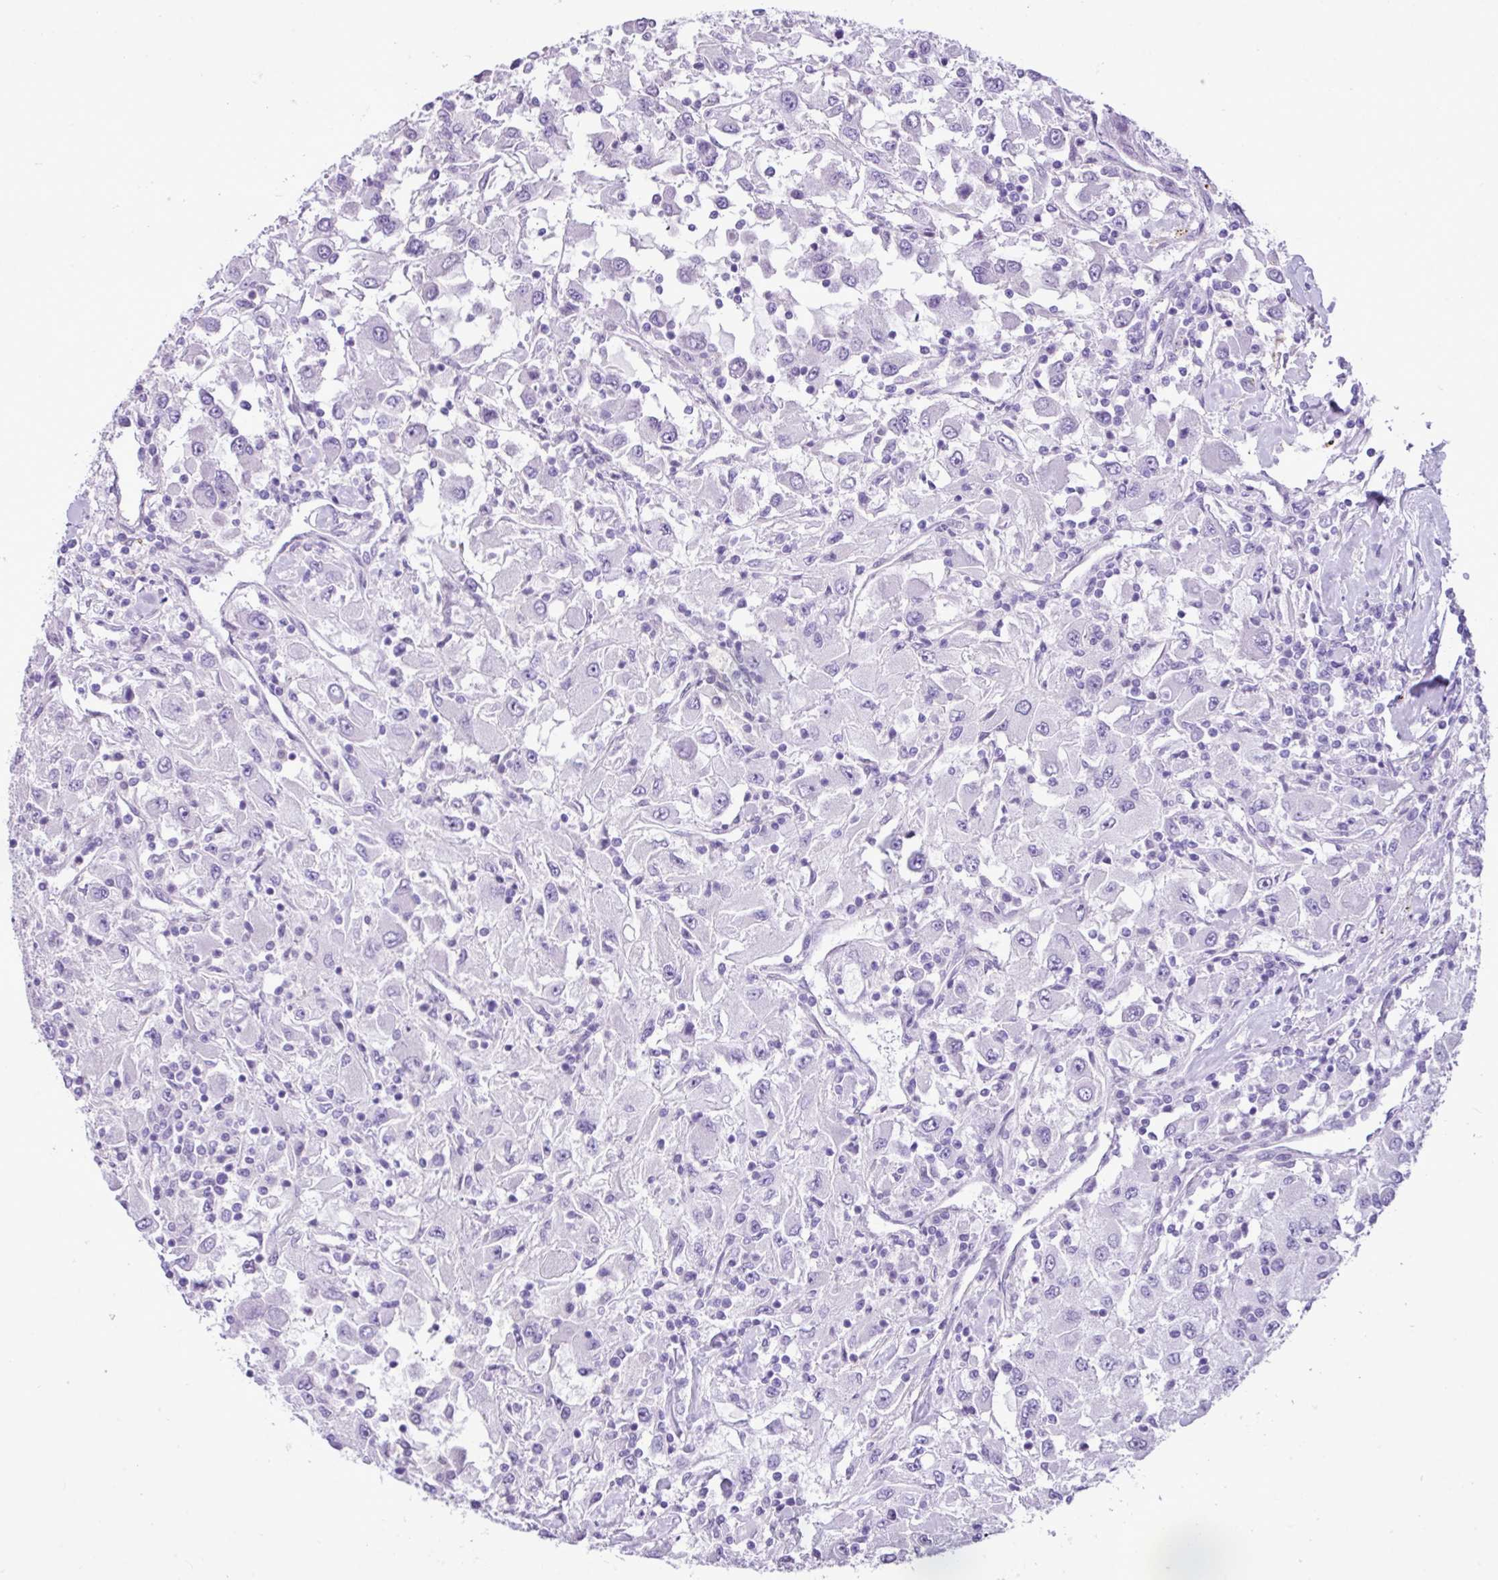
{"staining": {"intensity": "negative", "quantity": "none", "location": "none"}, "tissue": "renal cancer", "cell_type": "Tumor cells", "image_type": "cancer", "snomed": [{"axis": "morphology", "description": "Adenocarcinoma, NOS"}, {"axis": "topography", "description": "Kidney"}], "caption": "This is a histopathology image of IHC staining of renal cancer, which shows no positivity in tumor cells. (Brightfield microscopy of DAB immunohistochemistry at high magnification).", "gene": "YLPM1", "patient": {"sex": "female", "age": 67}}